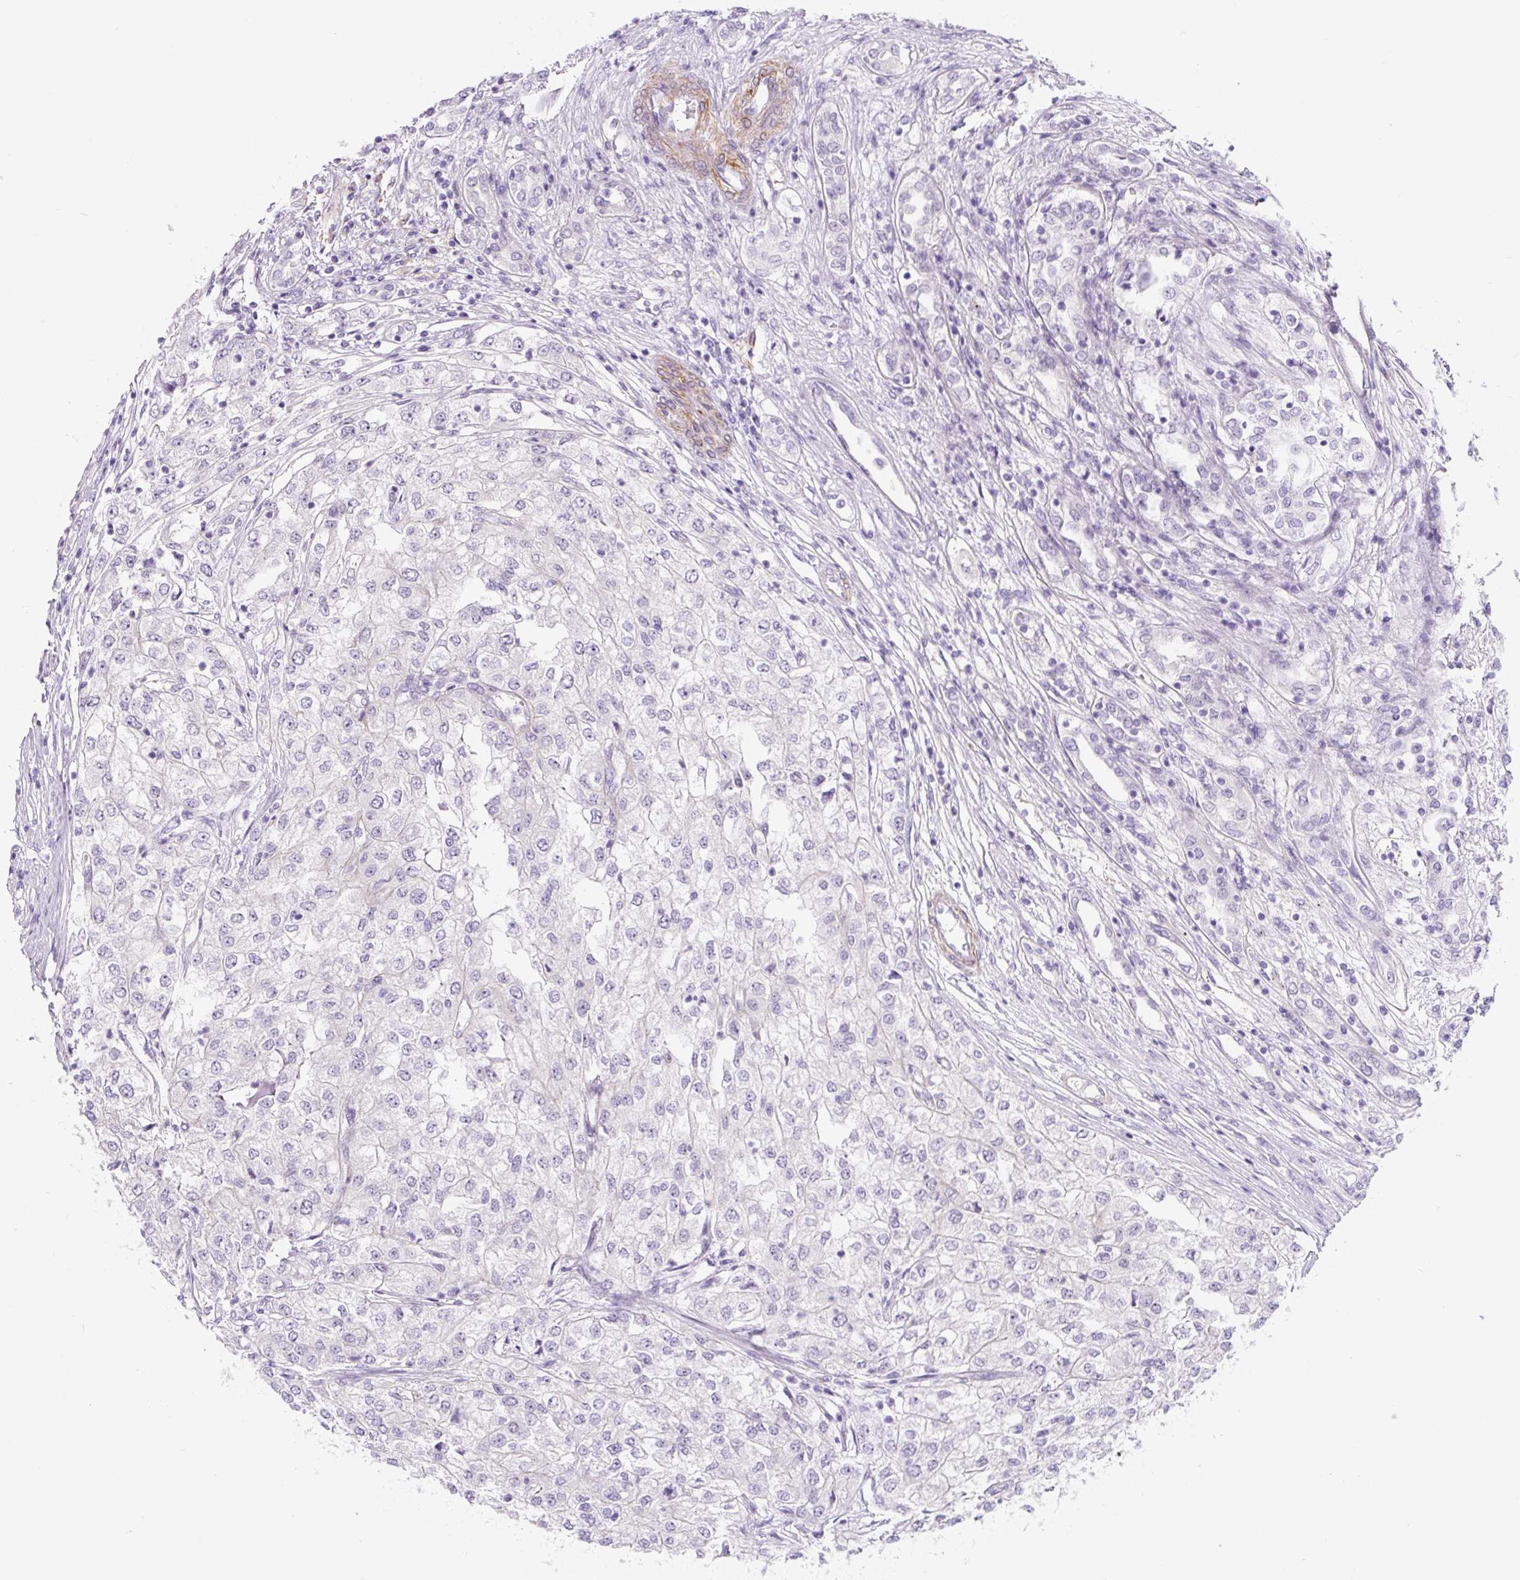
{"staining": {"intensity": "negative", "quantity": "none", "location": "none"}, "tissue": "renal cancer", "cell_type": "Tumor cells", "image_type": "cancer", "snomed": [{"axis": "morphology", "description": "Adenocarcinoma, NOS"}, {"axis": "topography", "description": "Kidney"}], "caption": "A high-resolution image shows immunohistochemistry (IHC) staining of renal cancer (adenocarcinoma), which exhibits no significant positivity in tumor cells.", "gene": "CCL25", "patient": {"sex": "female", "age": 54}}